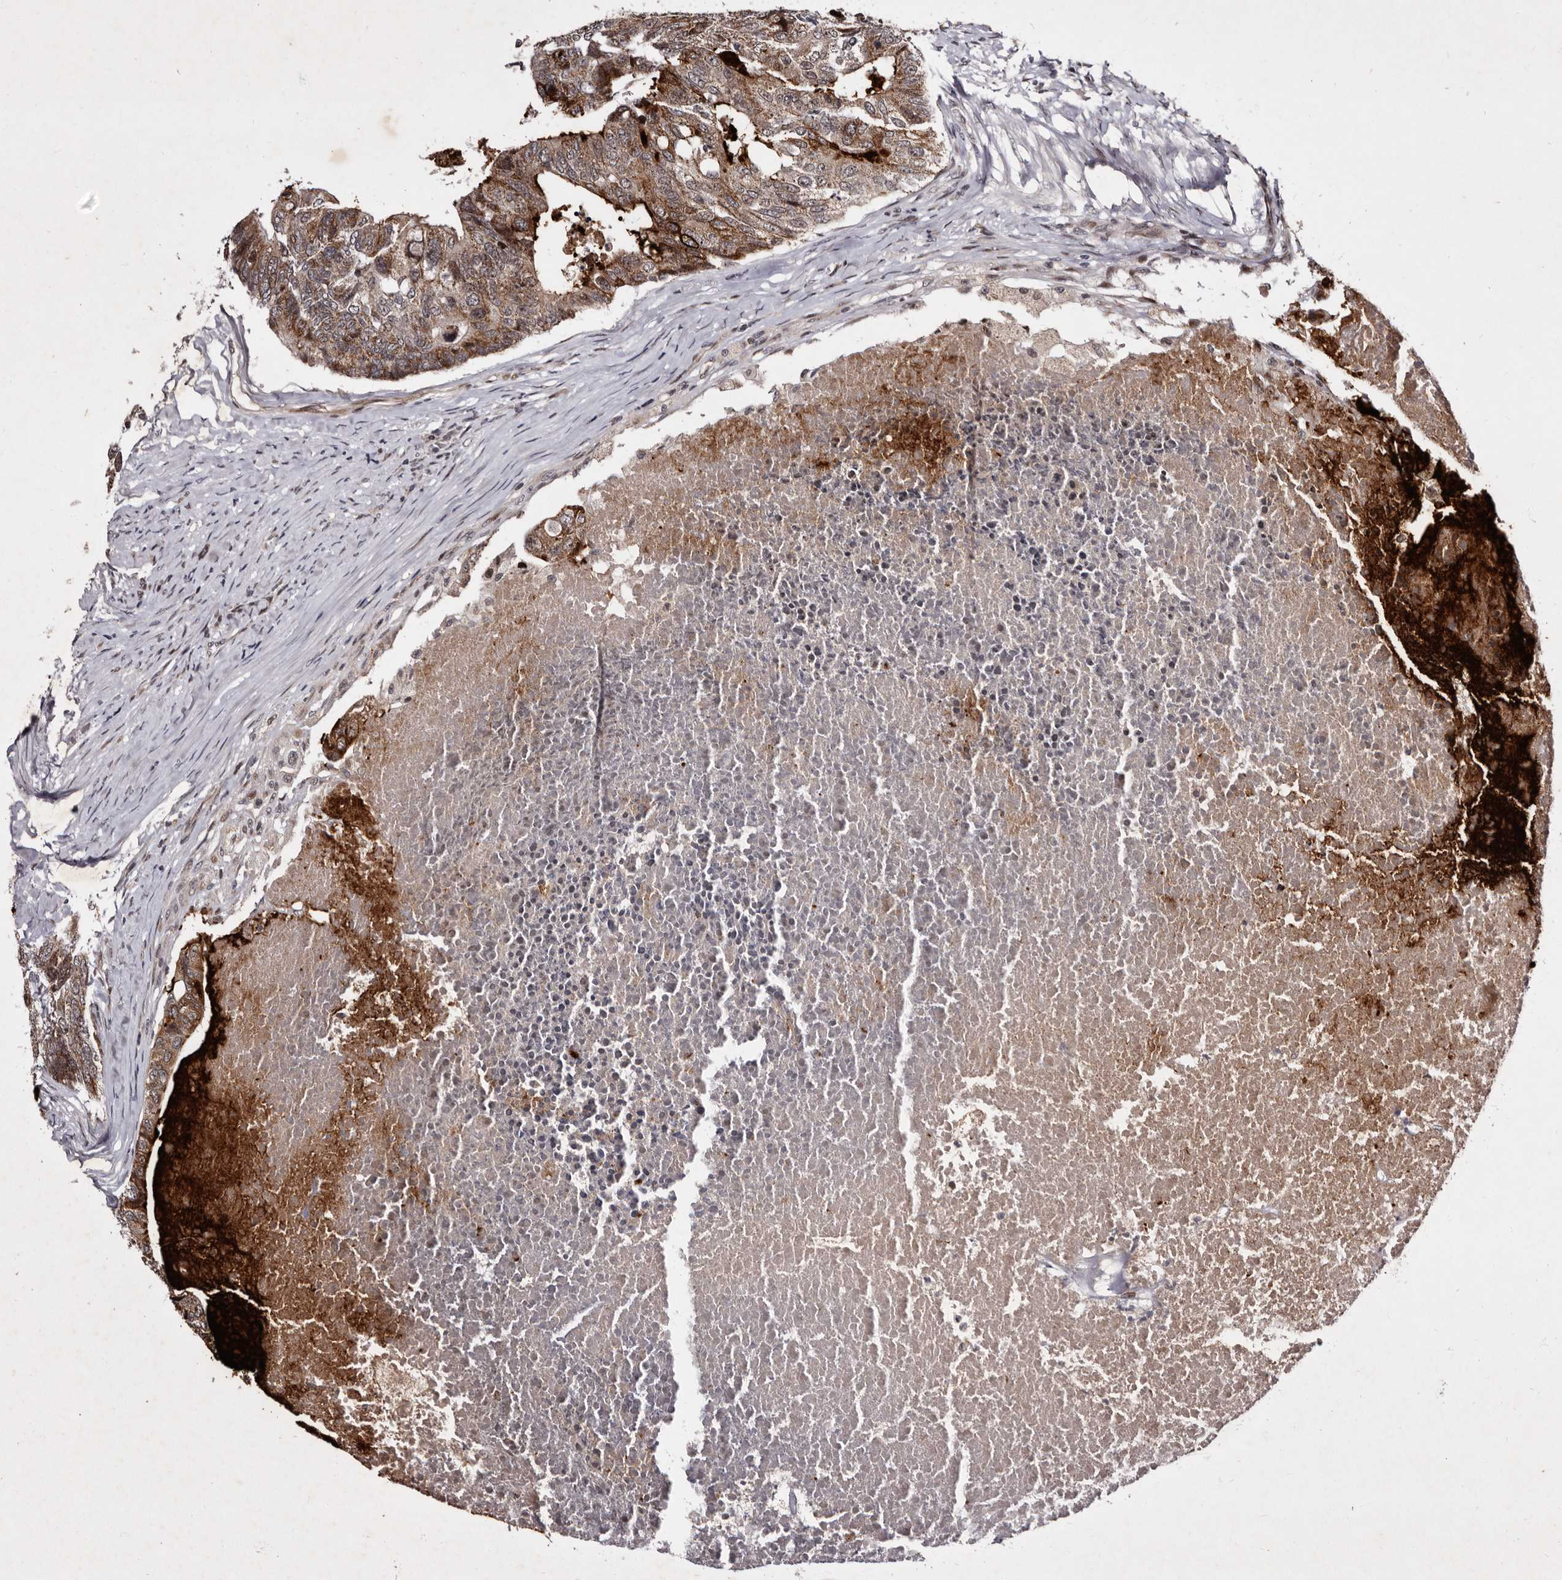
{"staining": {"intensity": "moderate", "quantity": ">75%", "location": "cytoplasmic/membranous"}, "tissue": "colorectal cancer", "cell_type": "Tumor cells", "image_type": "cancer", "snomed": [{"axis": "morphology", "description": "Adenocarcinoma, NOS"}, {"axis": "topography", "description": "Colon"}], "caption": "This histopathology image reveals IHC staining of human adenocarcinoma (colorectal), with medium moderate cytoplasmic/membranous expression in approximately >75% of tumor cells.", "gene": "TNKS", "patient": {"sex": "female", "age": 67}}